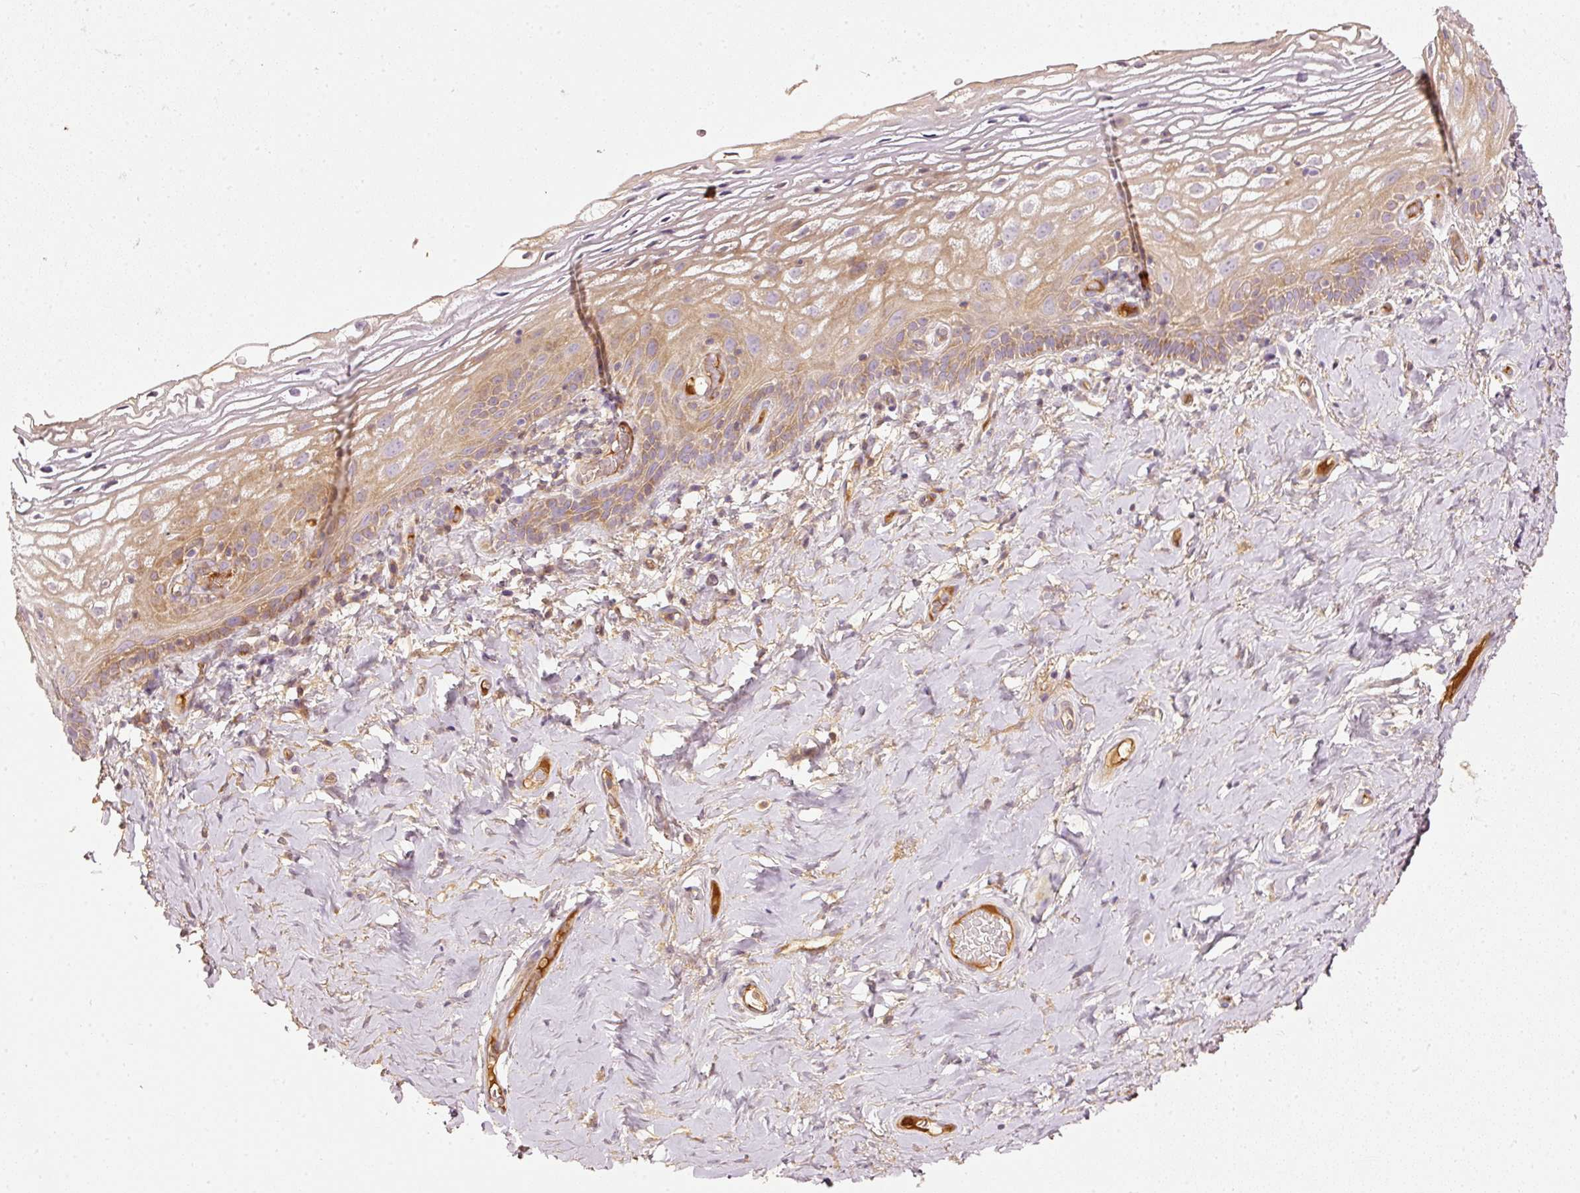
{"staining": {"intensity": "moderate", "quantity": "25%-75%", "location": "cytoplasmic/membranous"}, "tissue": "vagina", "cell_type": "Squamous epithelial cells", "image_type": "normal", "snomed": [{"axis": "morphology", "description": "Normal tissue, NOS"}, {"axis": "morphology", "description": "Adenocarcinoma, NOS"}, {"axis": "topography", "description": "Rectum"}, {"axis": "topography", "description": "Vagina"}, {"axis": "topography", "description": "Peripheral nerve tissue"}], "caption": "Protein staining of unremarkable vagina reveals moderate cytoplasmic/membranous positivity in approximately 25%-75% of squamous epithelial cells.", "gene": "SERPING1", "patient": {"sex": "female", "age": 71}}